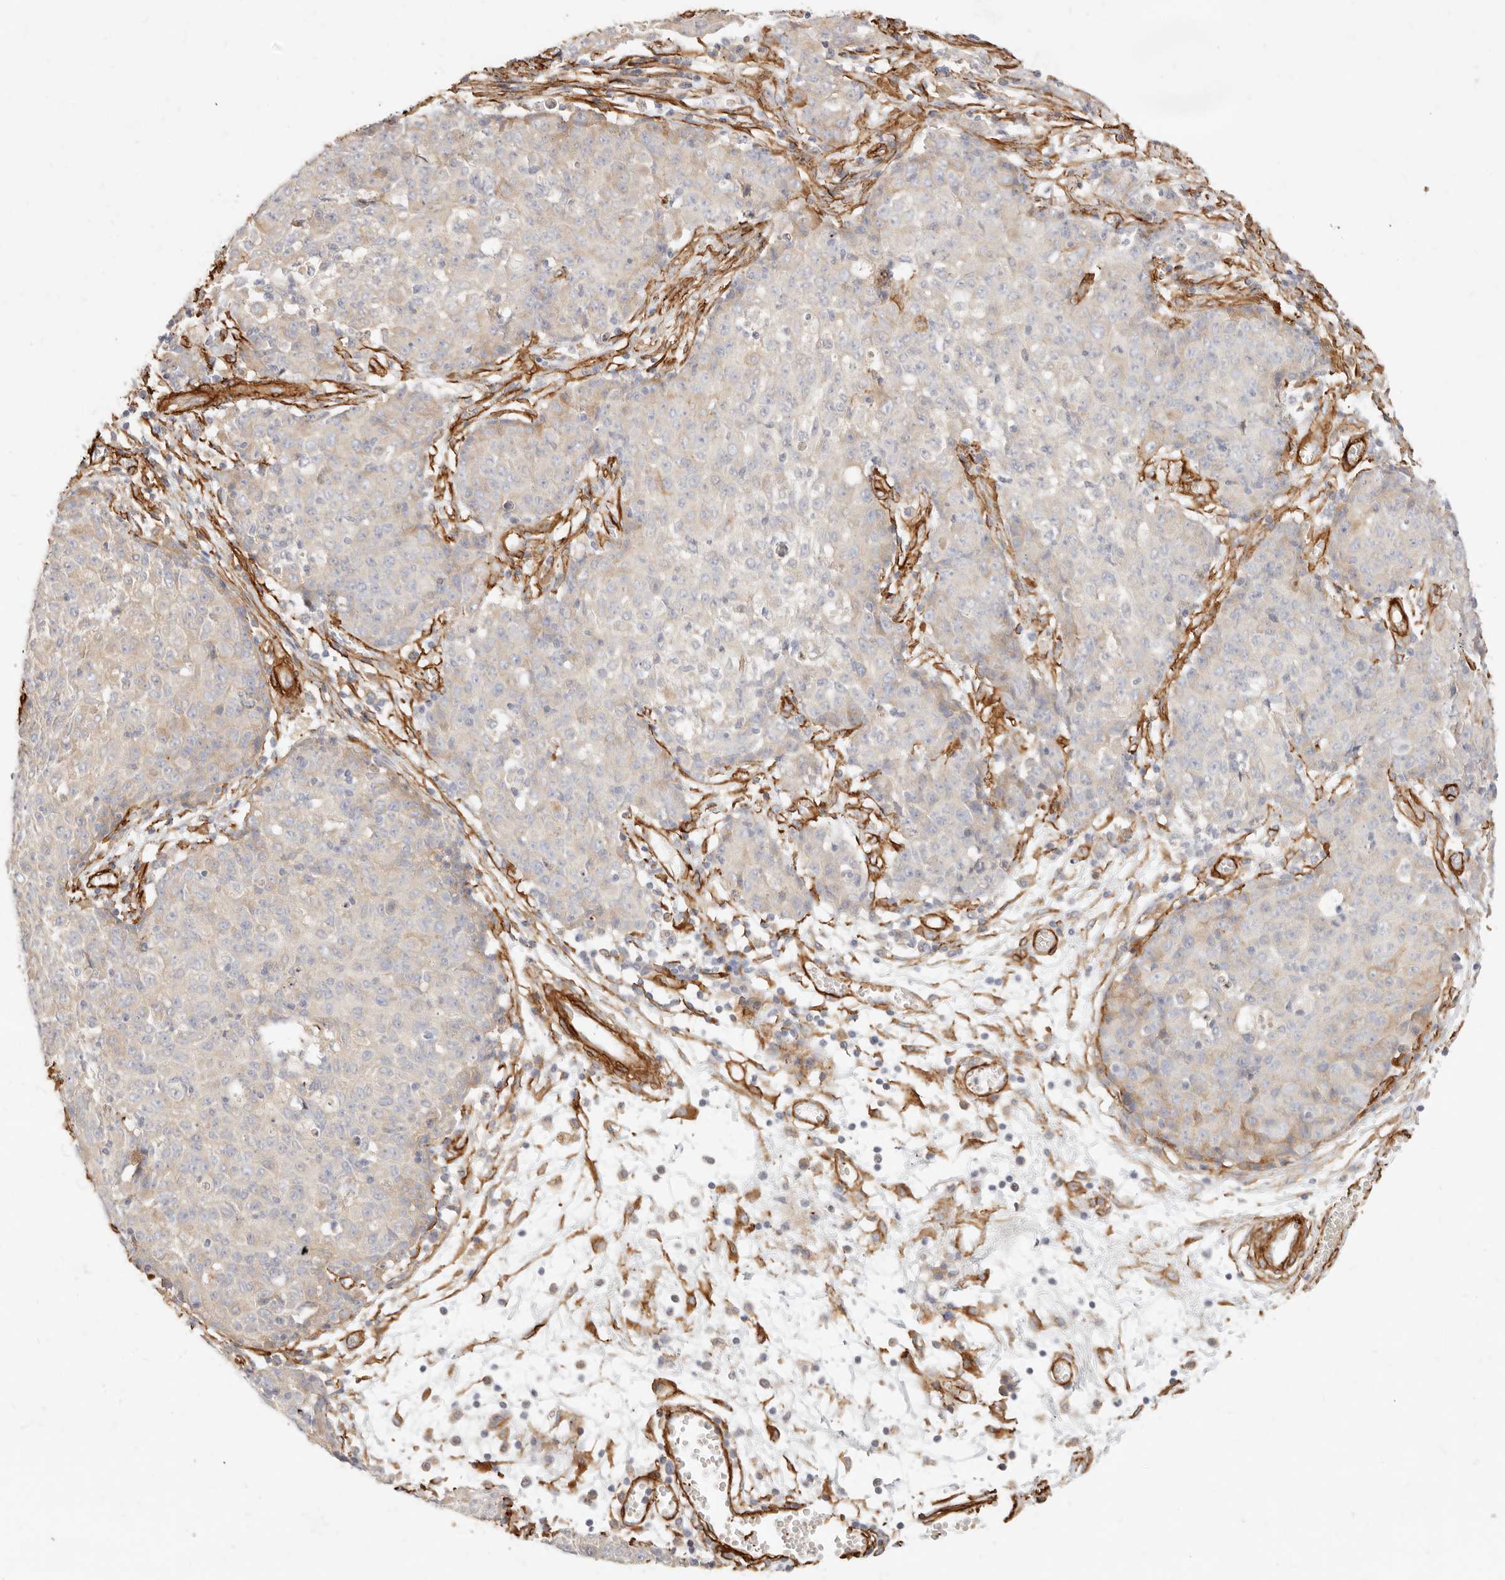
{"staining": {"intensity": "negative", "quantity": "none", "location": "none"}, "tissue": "ovarian cancer", "cell_type": "Tumor cells", "image_type": "cancer", "snomed": [{"axis": "morphology", "description": "Carcinoma, endometroid"}, {"axis": "topography", "description": "Ovary"}], "caption": "Ovarian endometroid carcinoma was stained to show a protein in brown. There is no significant positivity in tumor cells.", "gene": "TMTC2", "patient": {"sex": "female", "age": 42}}